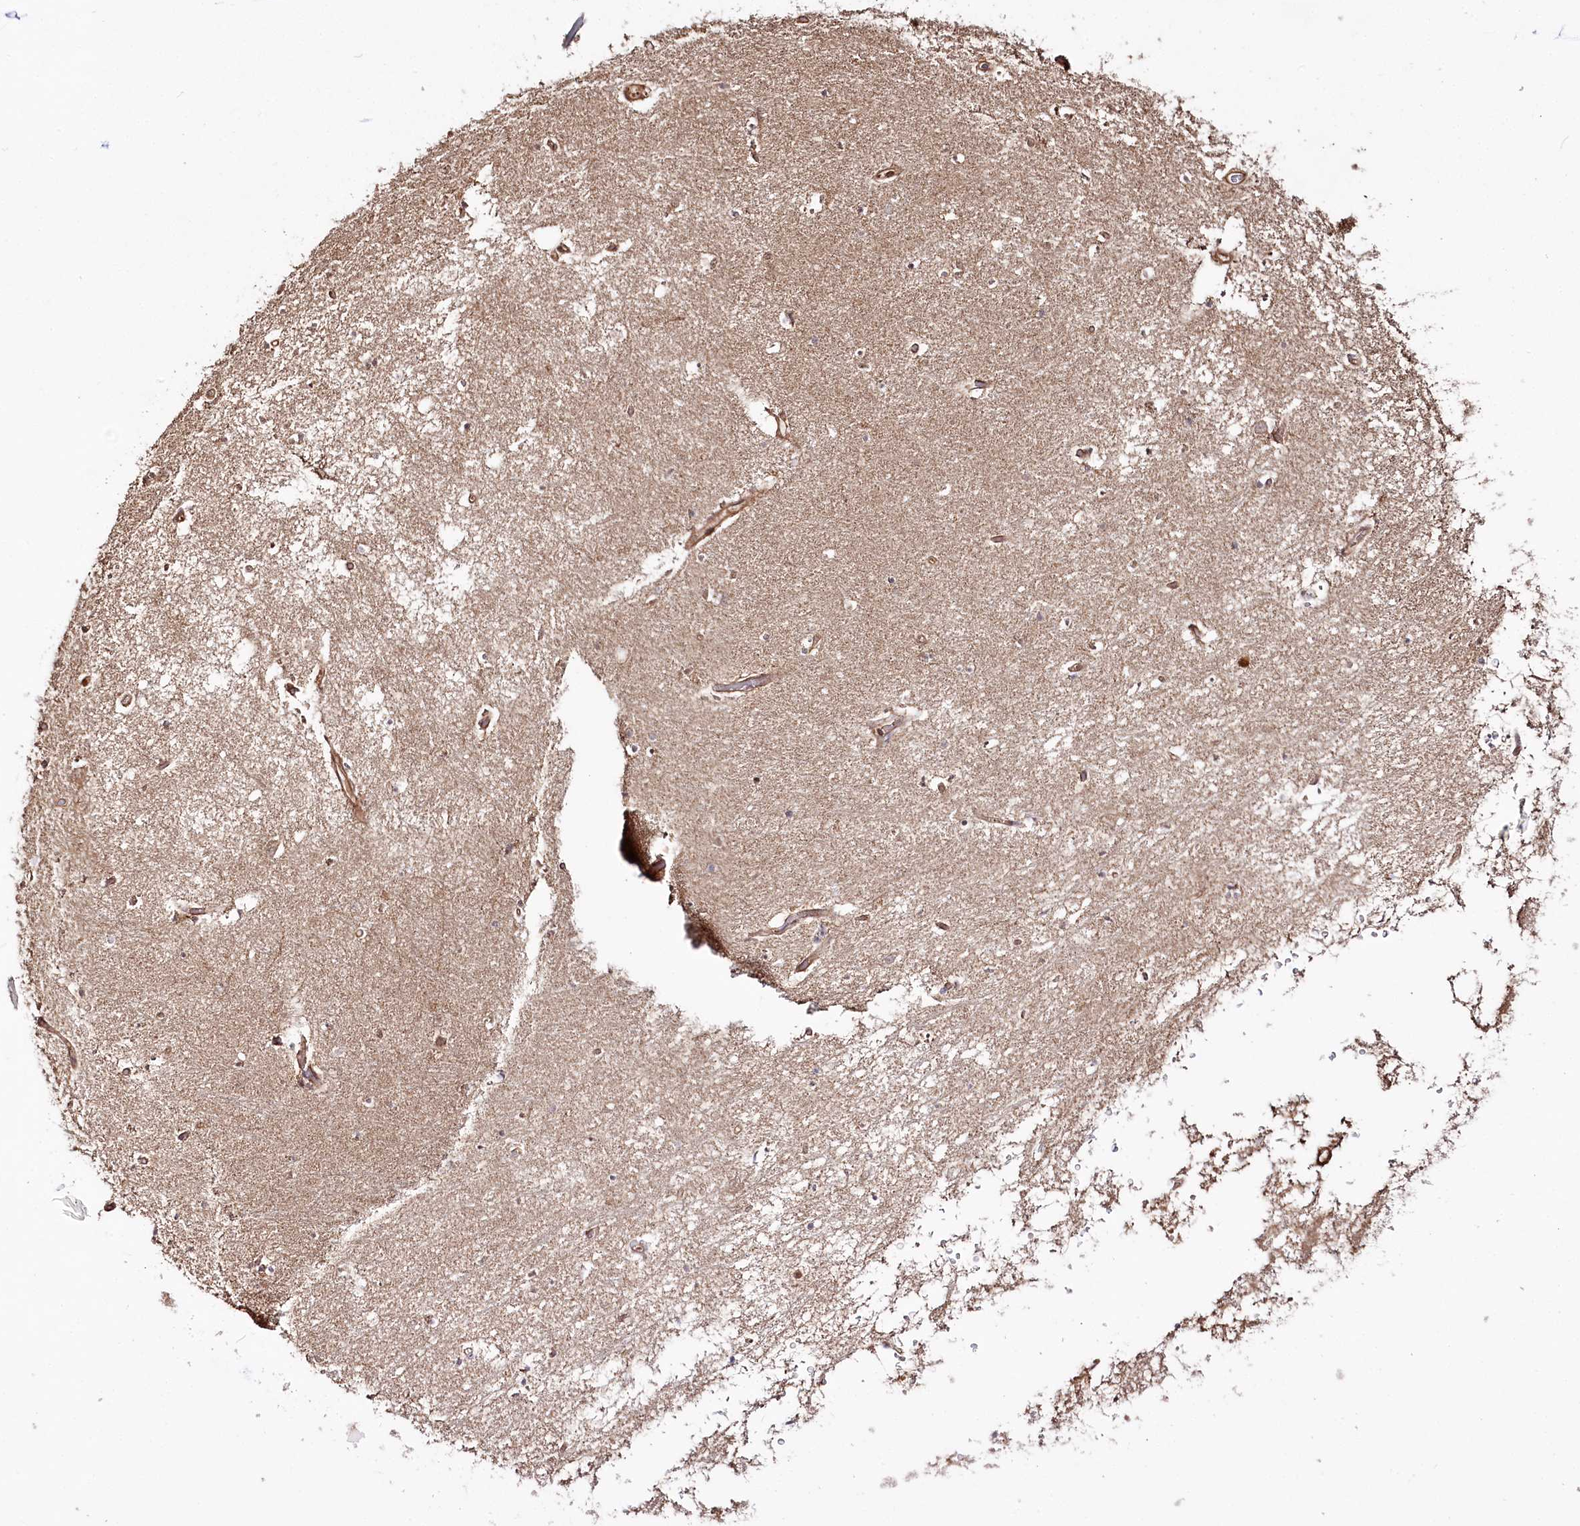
{"staining": {"intensity": "negative", "quantity": "none", "location": "none"}, "tissue": "hippocampus", "cell_type": "Glial cells", "image_type": "normal", "snomed": [{"axis": "morphology", "description": "Normal tissue, NOS"}, {"axis": "topography", "description": "Hippocampus"}], "caption": "There is no significant positivity in glial cells of hippocampus. Brightfield microscopy of IHC stained with DAB (3,3'-diaminobenzidine) (brown) and hematoxylin (blue), captured at high magnification.", "gene": "REXO2", "patient": {"sex": "male", "age": 70}}